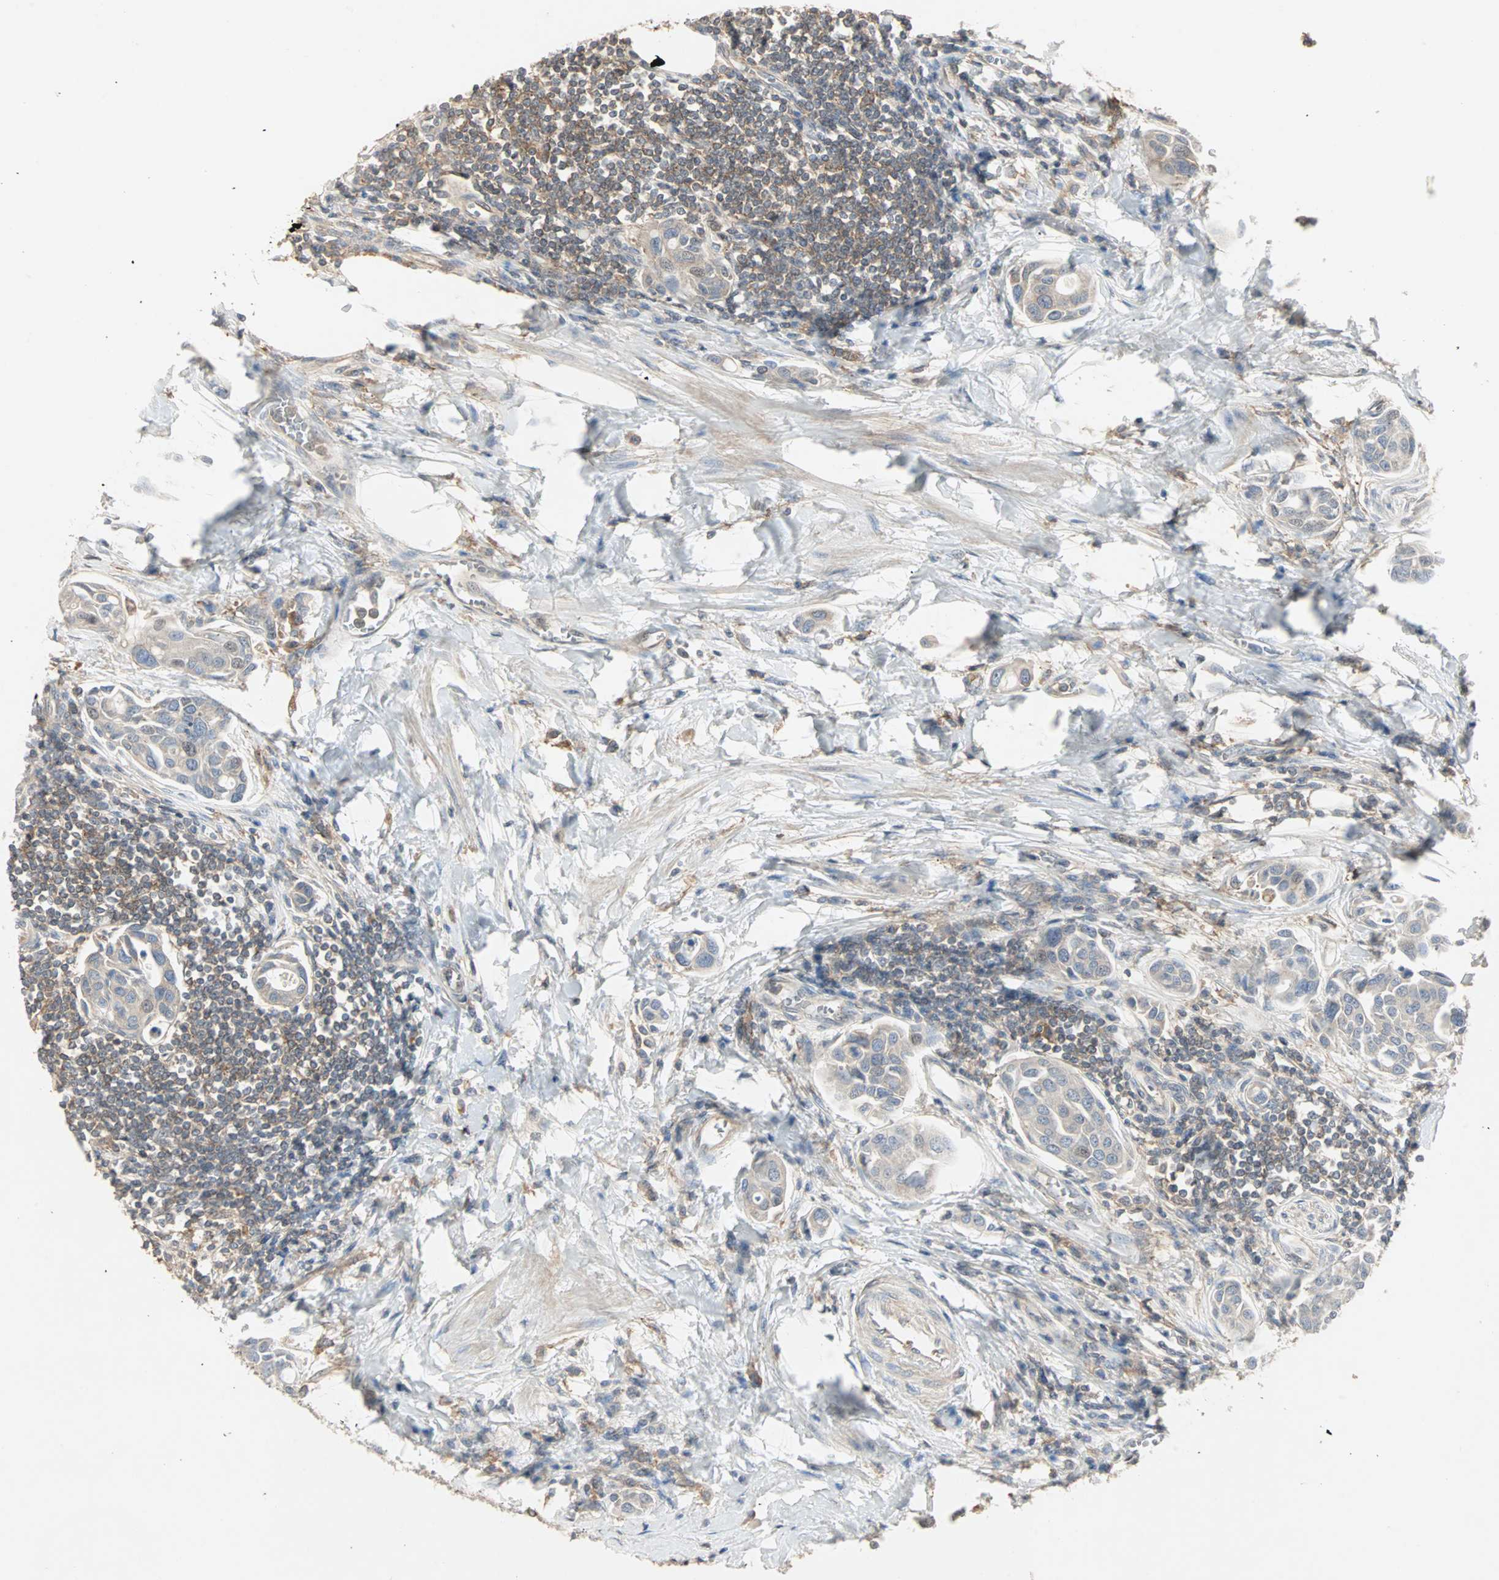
{"staining": {"intensity": "weak", "quantity": ">75%", "location": "cytoplasmic/membranous"}, "tissue": "urothelial cancer", "cell_type": "Tumor cells", "image_type": "cancer", "snomed": [{"axis": "morphology", "description": "Urothelial carcinoma, High grade"}, {"axis": "topography", "description": "Urinary bladder"}], "caption": "DAB immunohistochemical staining of urothelial cancer exhibits weak cytoplasmic/membranous protein expression in about >75% of tumor cells. (DAB IHC with brightfield microscopy, high magnification).", "gene": "GNAI2", "patient": {"sex": "male", "age": 78}}